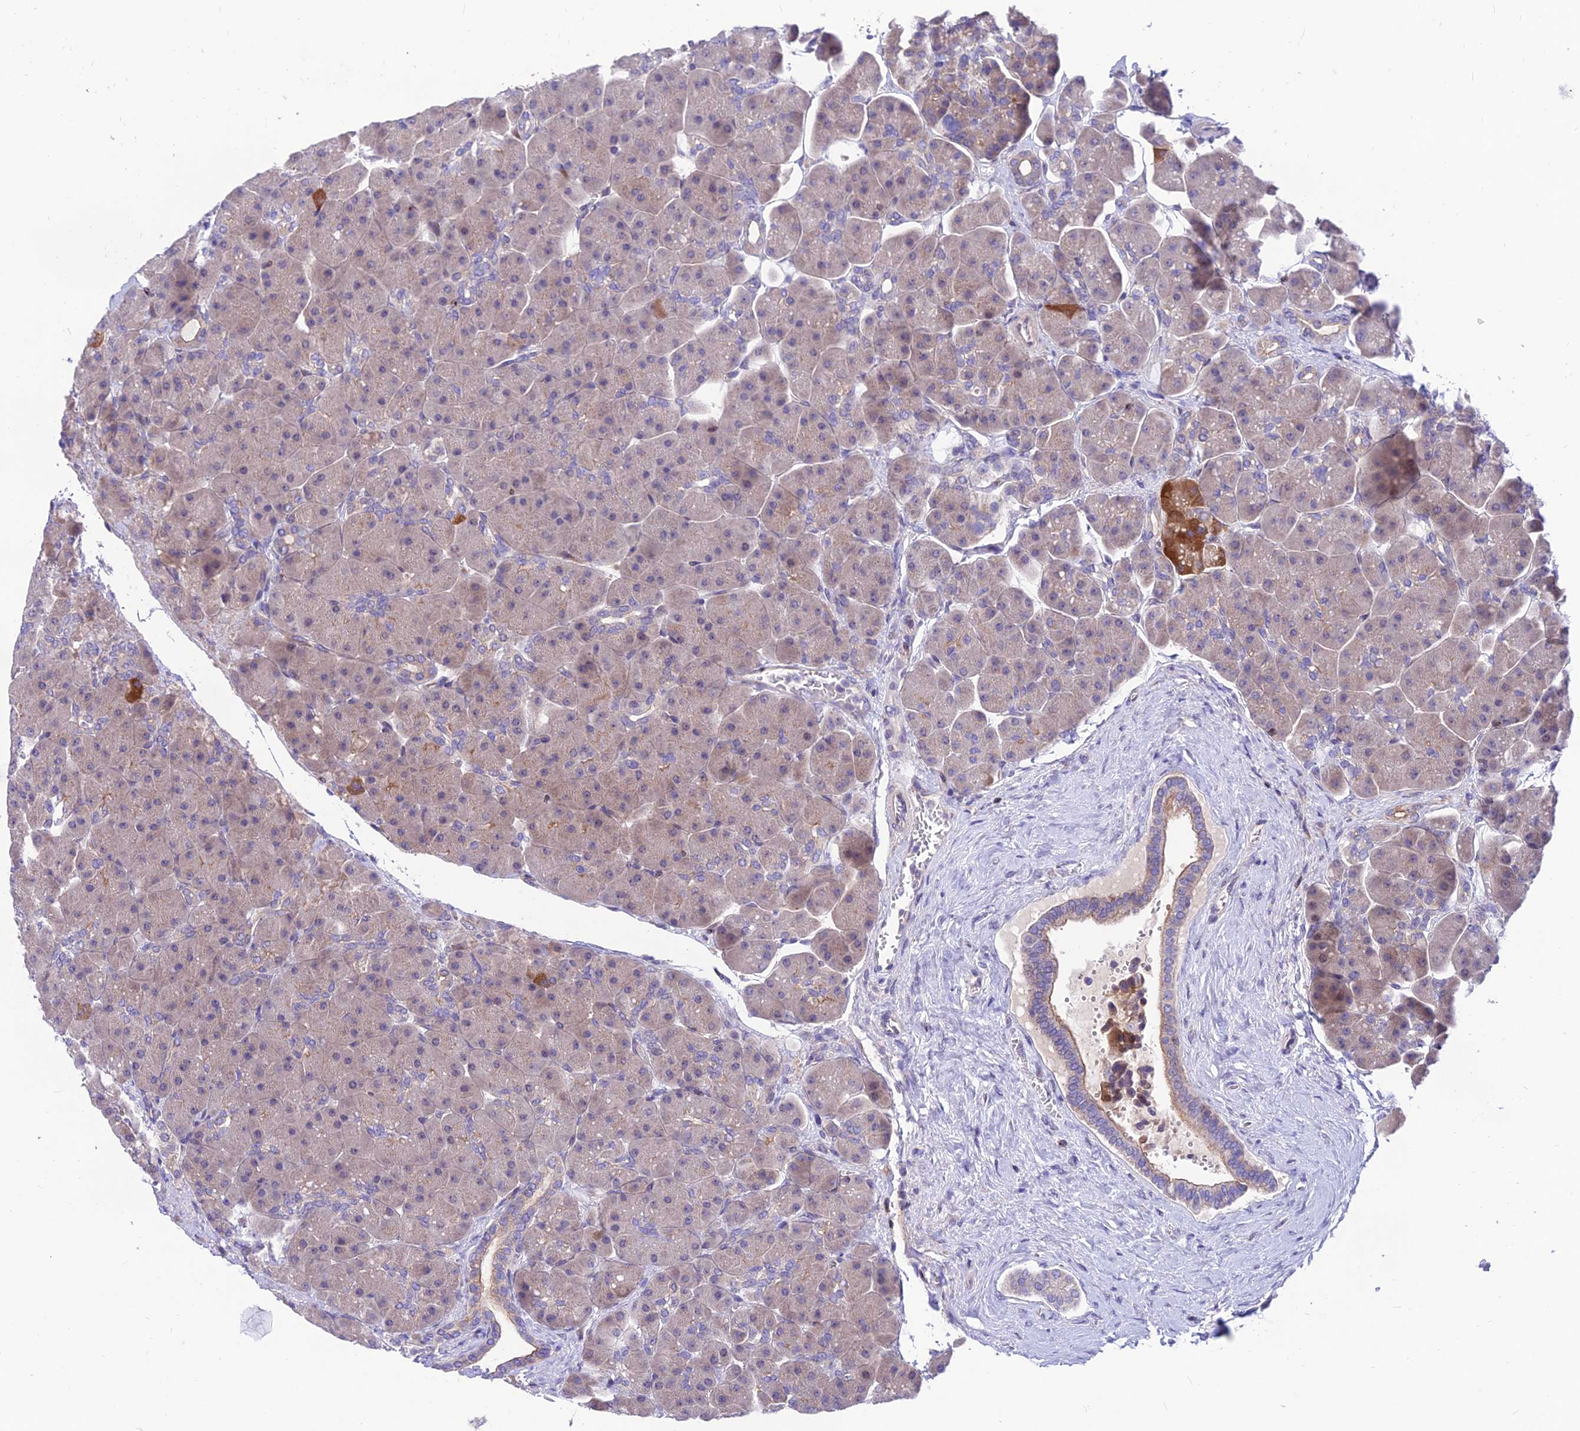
{"staining": {"intensity": "moderate", "quantity": "<25%", "location": "cytoplasmic/membranous"}, "tissue": "pancreas", "cell_type": "Exocrine glandular cells", "image_type": "normal", "snomed": [{"axis": "morphology", "description": "Normal tissue, NOS"}, {"axis": "topography", "description": "Pancreas"}], "caption": "The histopathology image exhibits immunohistochemical staining of benign pancreas. There is moderate cytoplasmic/membranous staining is appreciated in about <25% of exocrine glandular cells. (Stains: DAB in brown, nuclei in blue, Microscopy: brightfield microscopy at high magnification).", "gene": "C6orf132", "patient": {"sex": "male", "age": 66}}